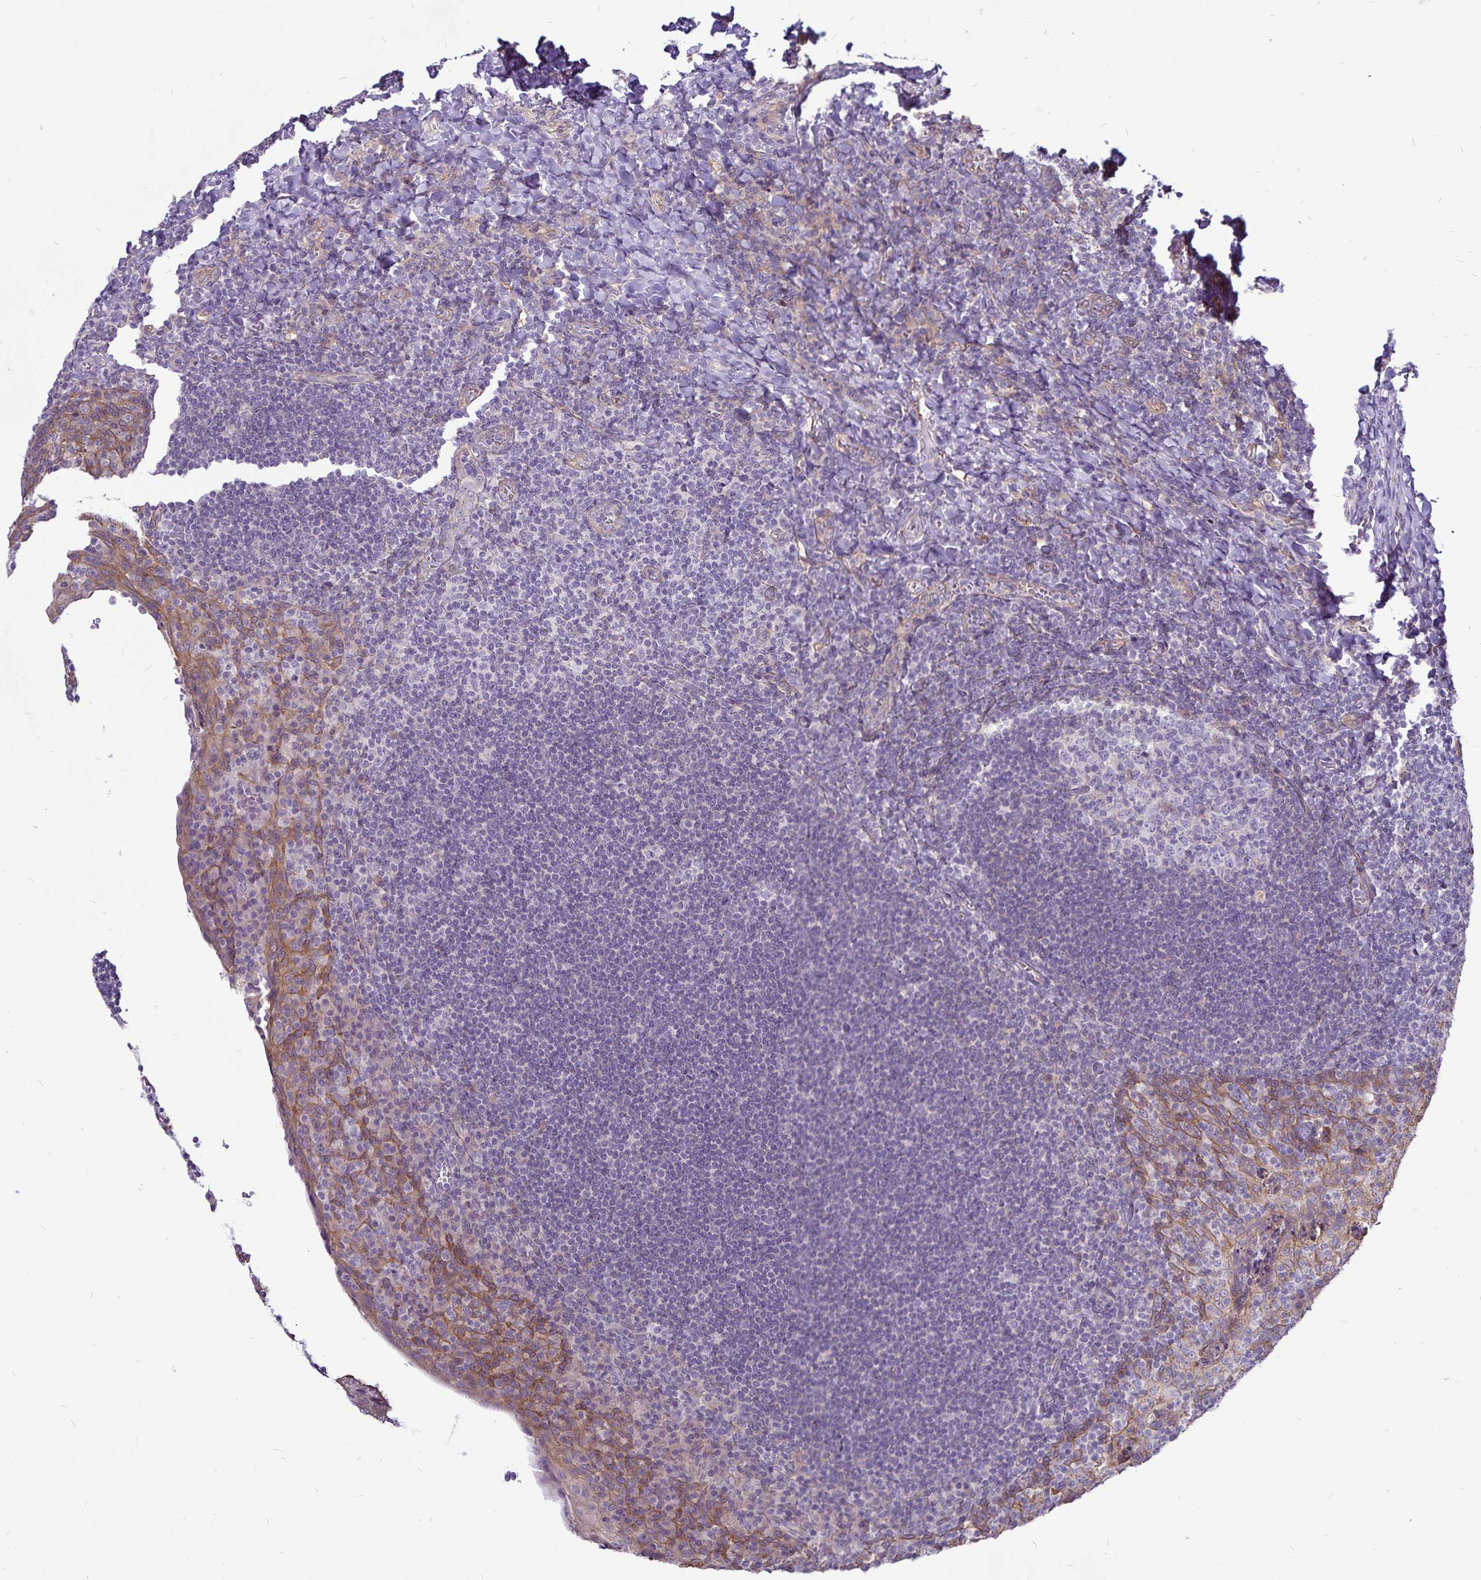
{"staining": {"intensity": "negative", "quantity": "none", "location": "none"}, "tissue": "tonsil", "cell_type": "Germinal center cells", "image_type": "normal", "snomed": [{"axis": "morphology", "description": "Normal tissue, NOS"}, {"axis": "topography", "description": "Tonsil"}], "caption": "This is a photomicrograph of immunohistochemistry staining of benign tonsil, which shows no positivity in germinal center cells.", "gene": "GNG12", "patient": {"sex": "male", "age": 17}}